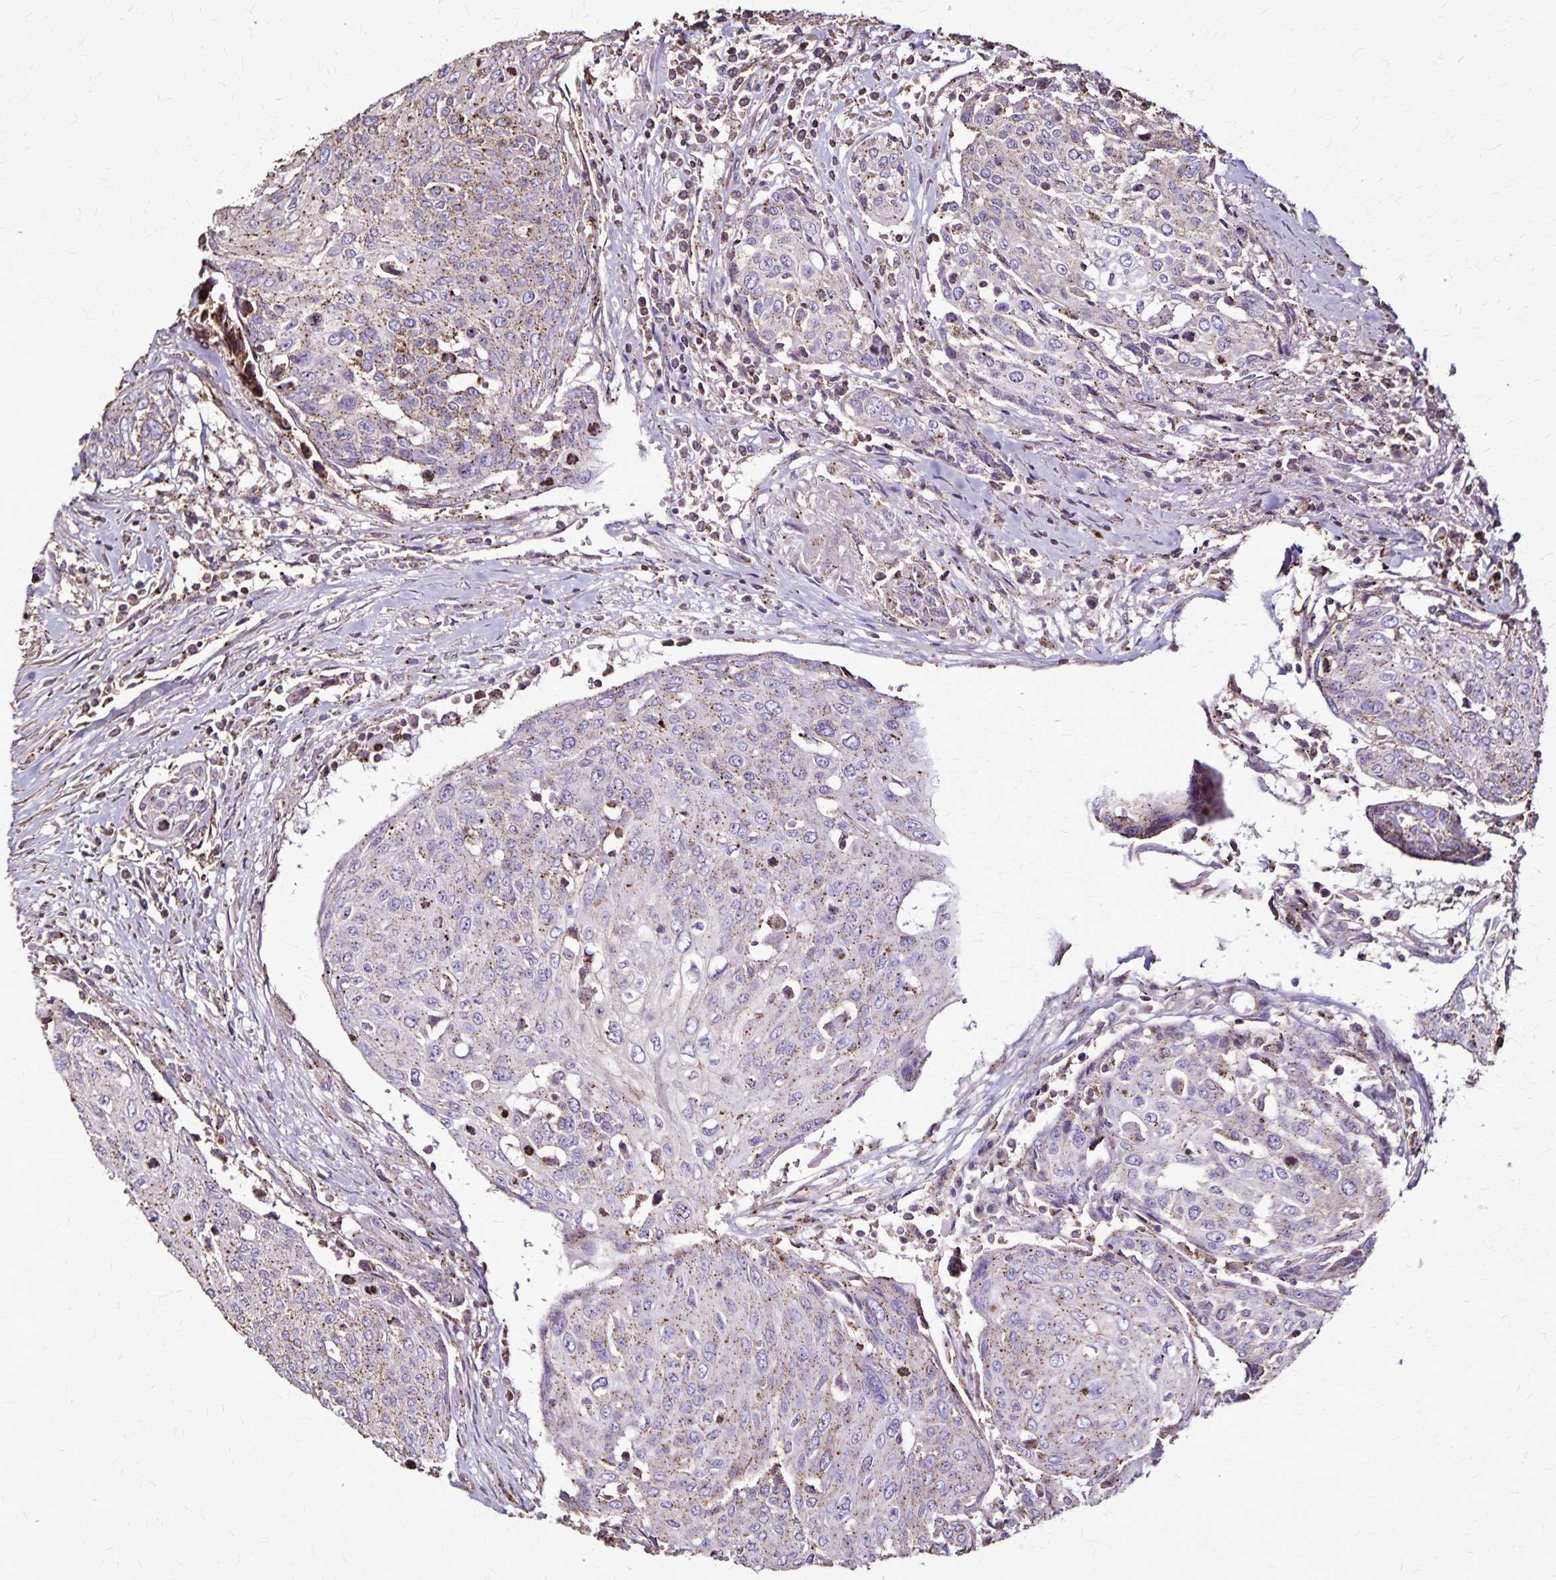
{"staining": {"intensity": "moderate", "quantity": "25%-75%", "location": "cytoplasmic/membranous"}, "tissue": "urothelial cancer", "cell_type": "Tumor cells", "image_type": "cancer", "snomed": [{"axis": "morphology", "description": "Urothelial carcinoma, High grade"}, {"axis": "topography", "description": "Urinary bladder"}], "caption": "This image displays immunohistochemistry (IHC) staining of human urothelial carcinoma (high-grade), with medium moderate cytoplasmic/membranous staining in about 25%-75% of tumor cells.", "gene": "CHMP1B", "patient": {"sex": "female", "age": 70}}